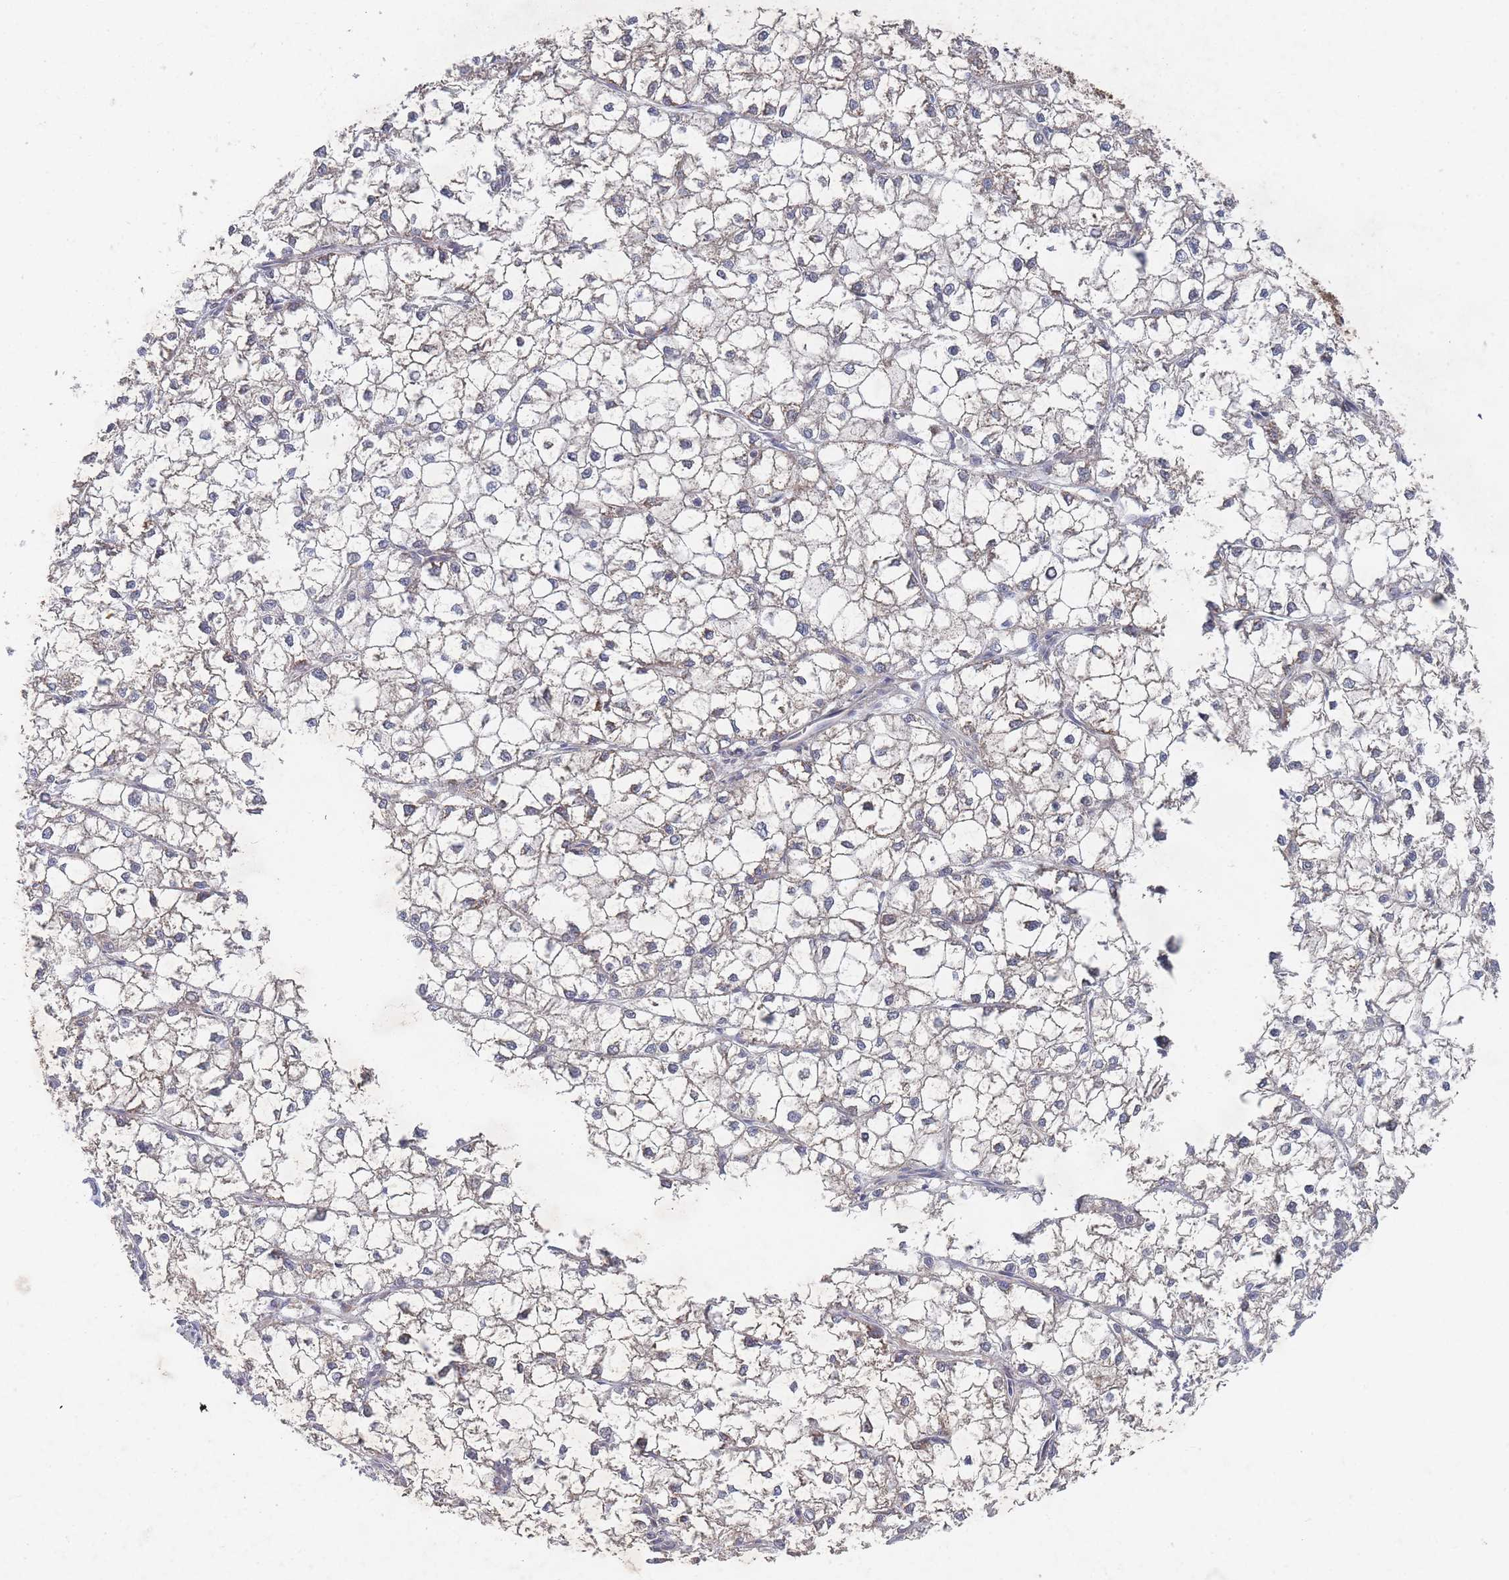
{"staining": {"intensity": "negative", "quantity": "none", "location": "none"}, "tissue": "liver cancer", "cell_type": "Tumor cells", "image_type": "cancer", "snomed": [{"axis": "morphology", "description": "Carcinoma, Hepatocellular, NOS"}, {"axis": "topography", "description": "Liver"}], "caption": "Hepatocellular carcinoma (liver) was stained to show a protein in brown. There is no significant positivity in tumor cells. The staining was performed using DAB (3,3'-diaminobenzidine) to visualize the protein expression in brown, while the nuclei were stained in blue with hematoxylin (Magnification: 20x).", "gene": "SLC35F5", "patient": {"sex": "female", "age": 43}}